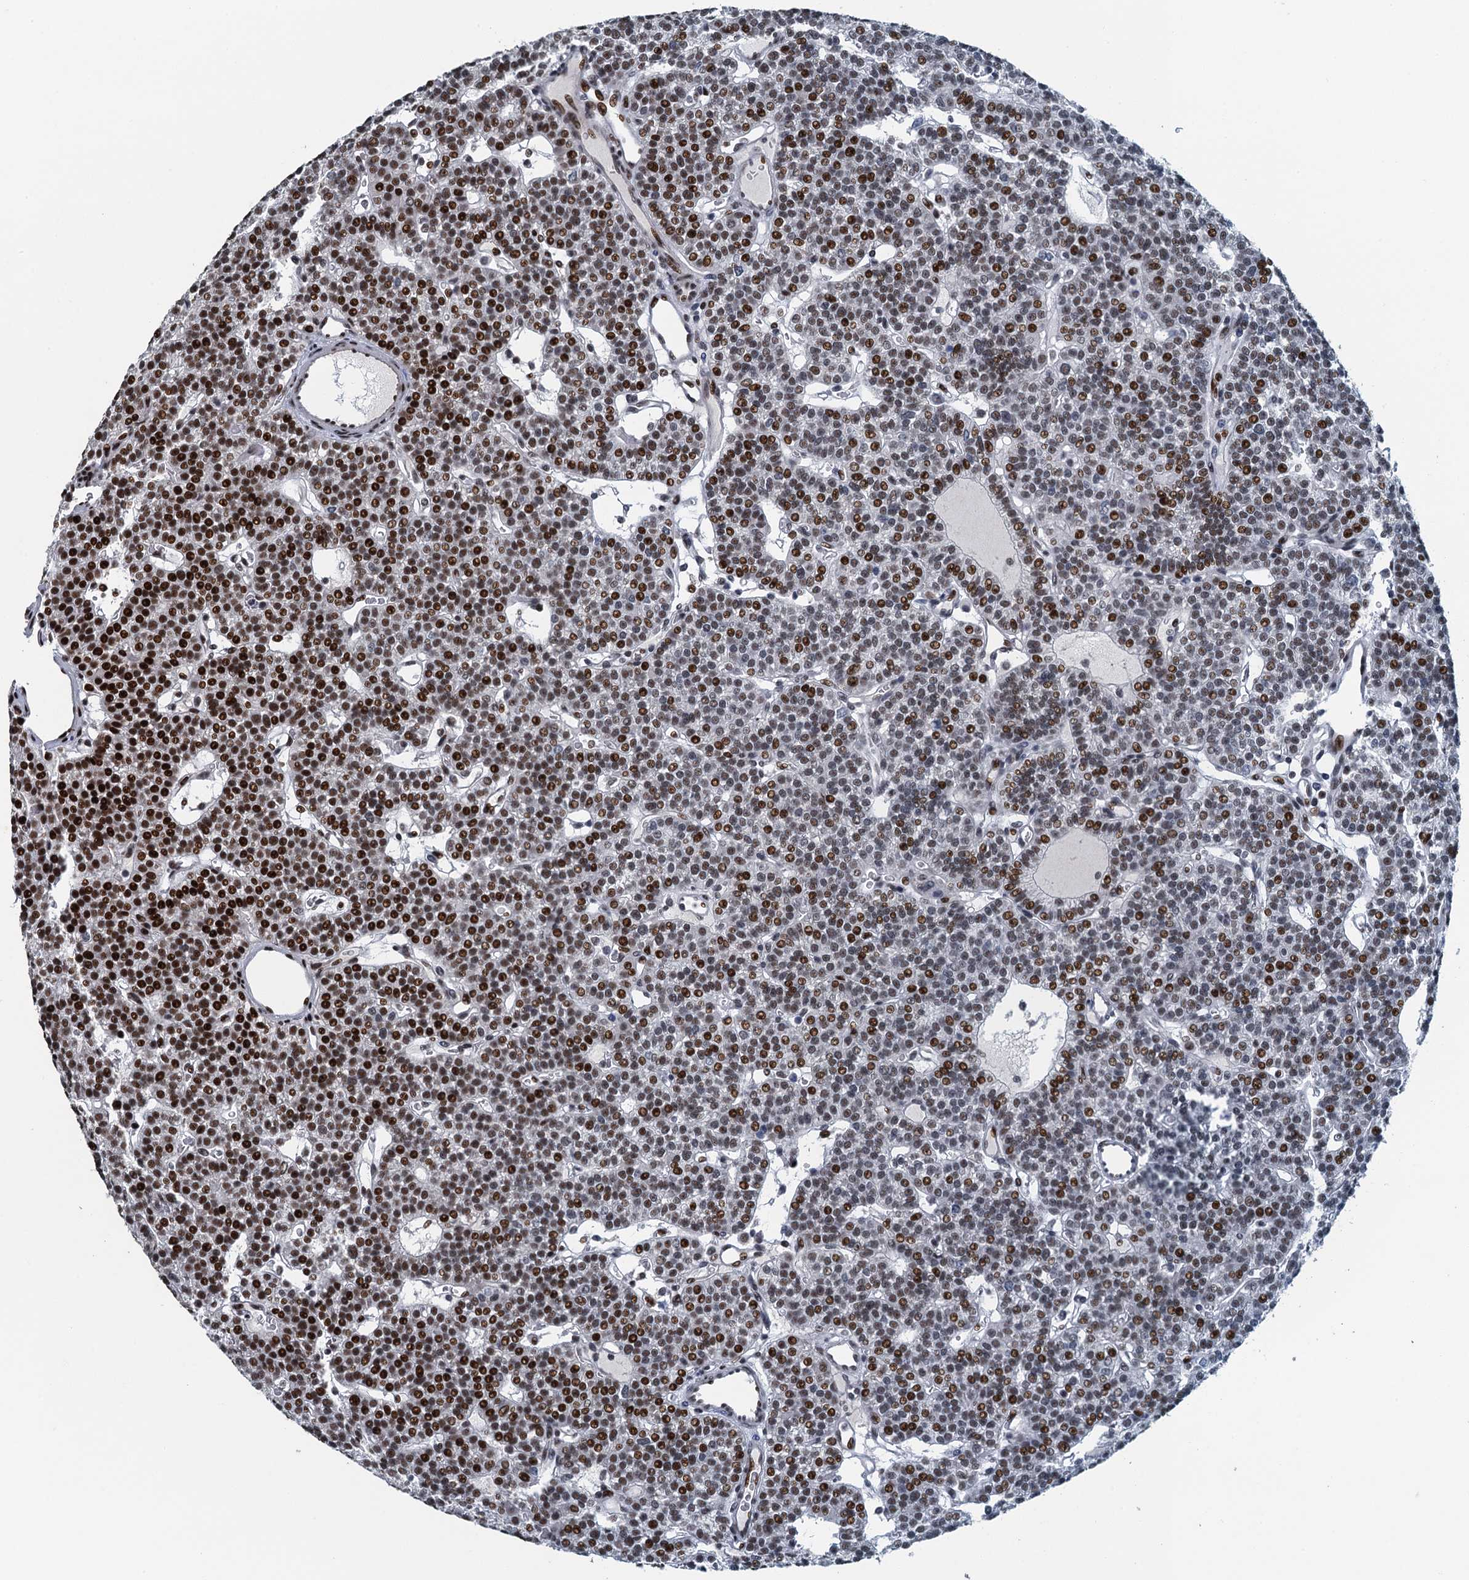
{"staining": {"intensity": "strong", "quantity": "25%-75%", "location": "nuclear"}, "tissue": "parathyroid gland", "cell_type": "Glandular cells", "image_type": "normal", "snomed": [{"axis": "morphology", "description": "Normal tissue, NOS"}, {"axis": "topography", "description": "Parathyroid gland"}], "caption": "Immunohistochemical staining of normal human parathyroid gland displays strong nuclear protein positivity in about 25%-75% of glandular cells.", "gene": "TTLL9", "patient": {"sex": "male", "age": 83}}